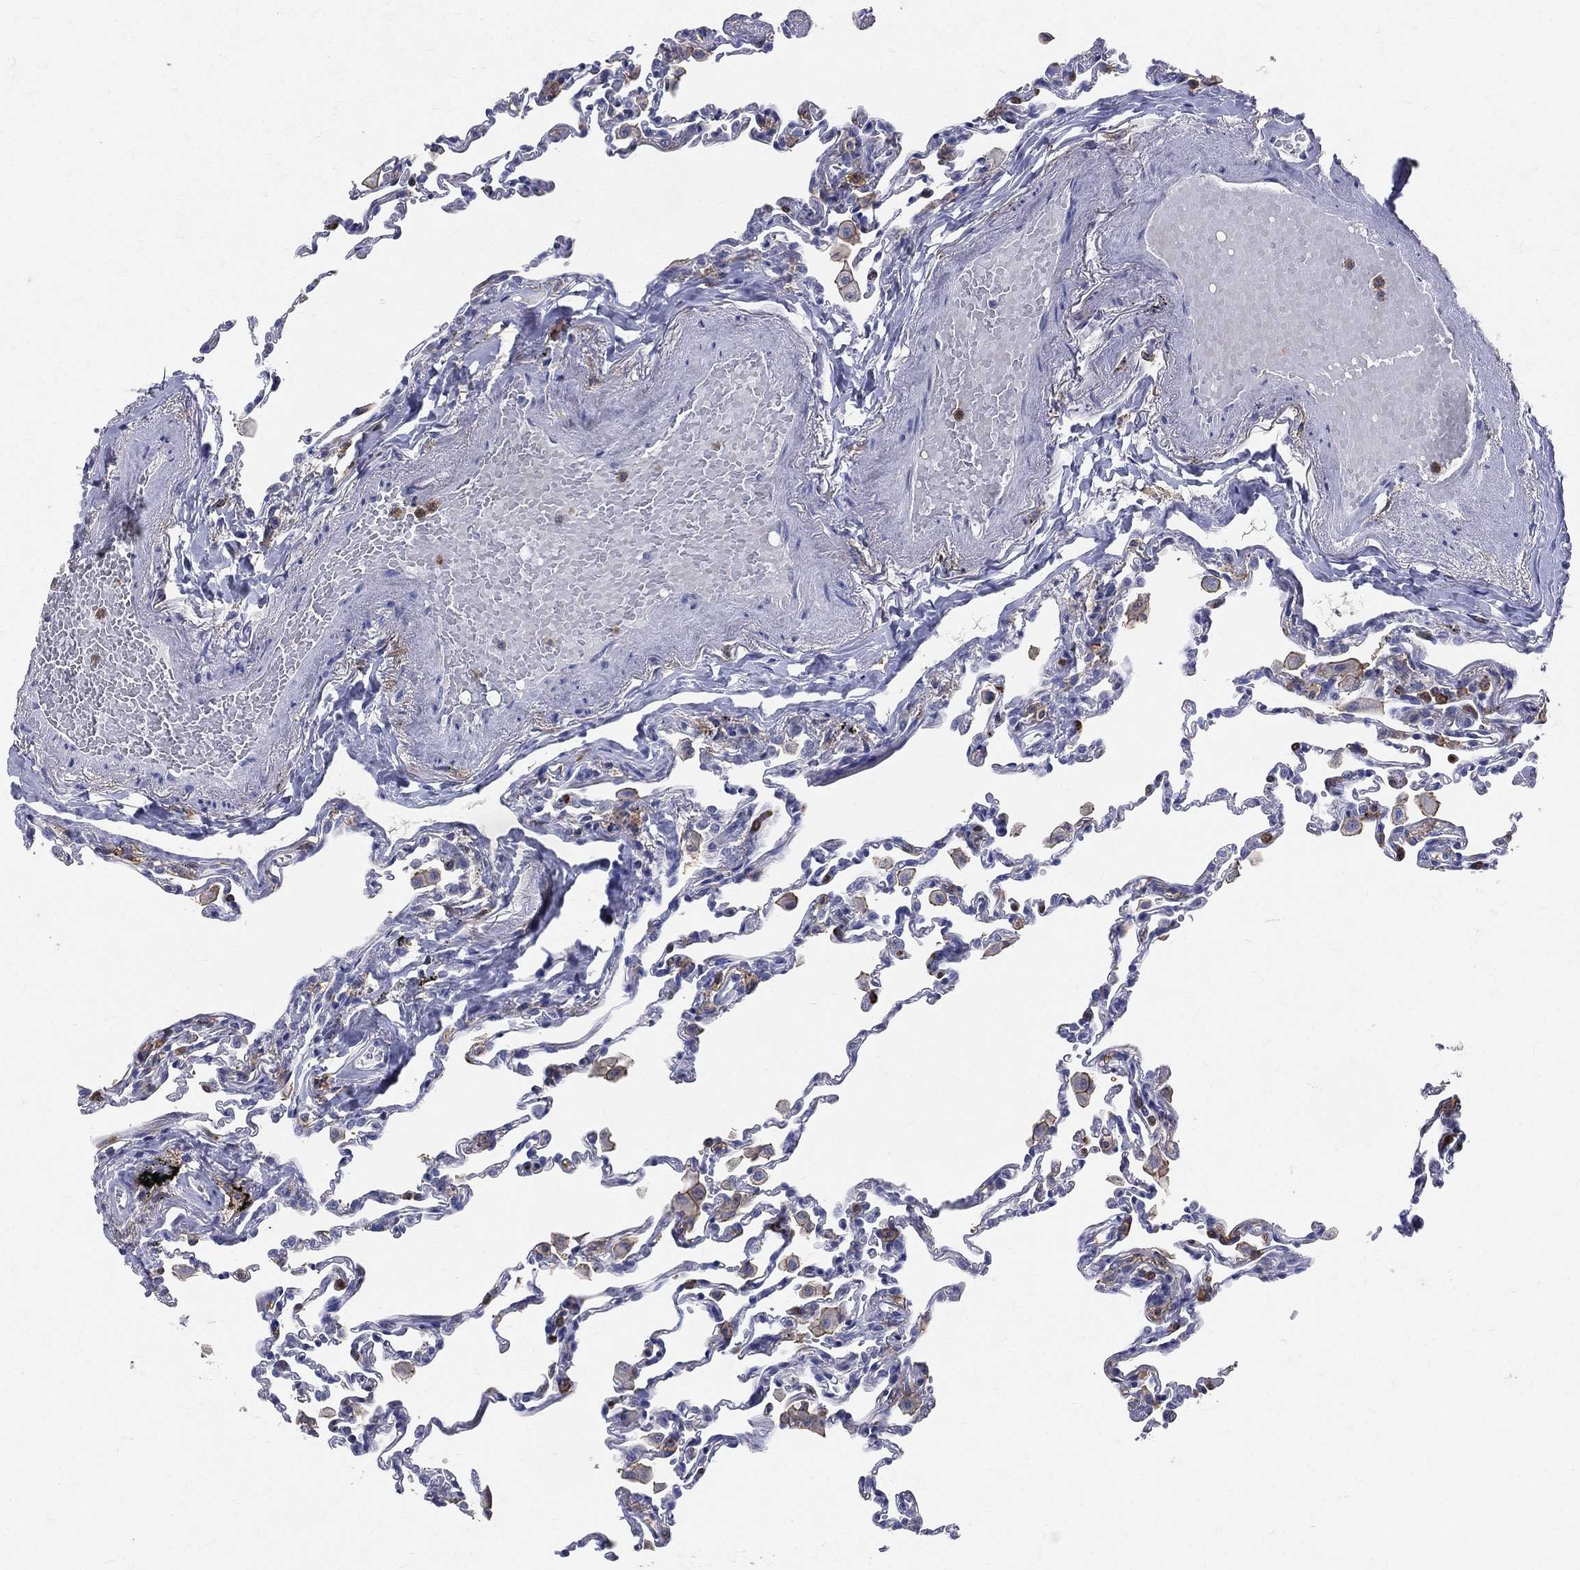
{"staining": {"intensity": "negative", "quantity": "none", "location": "none"}, "tissue": "lung", "cell_type": "Alveolar cells", "image_type": "normal", "snomed": [{"axis": "morphology", "description": "Normal tissue, NOS"}, {"axis": "topography", "description": "Lung"}], "caption": "A high-resolution micrograph shows immunohistochemistry (IHC) staining of normal lung, which shows no significant positivity in alveolar cells.", "gene": "CD33", "patient": {"sex": "female", "age": 57}}